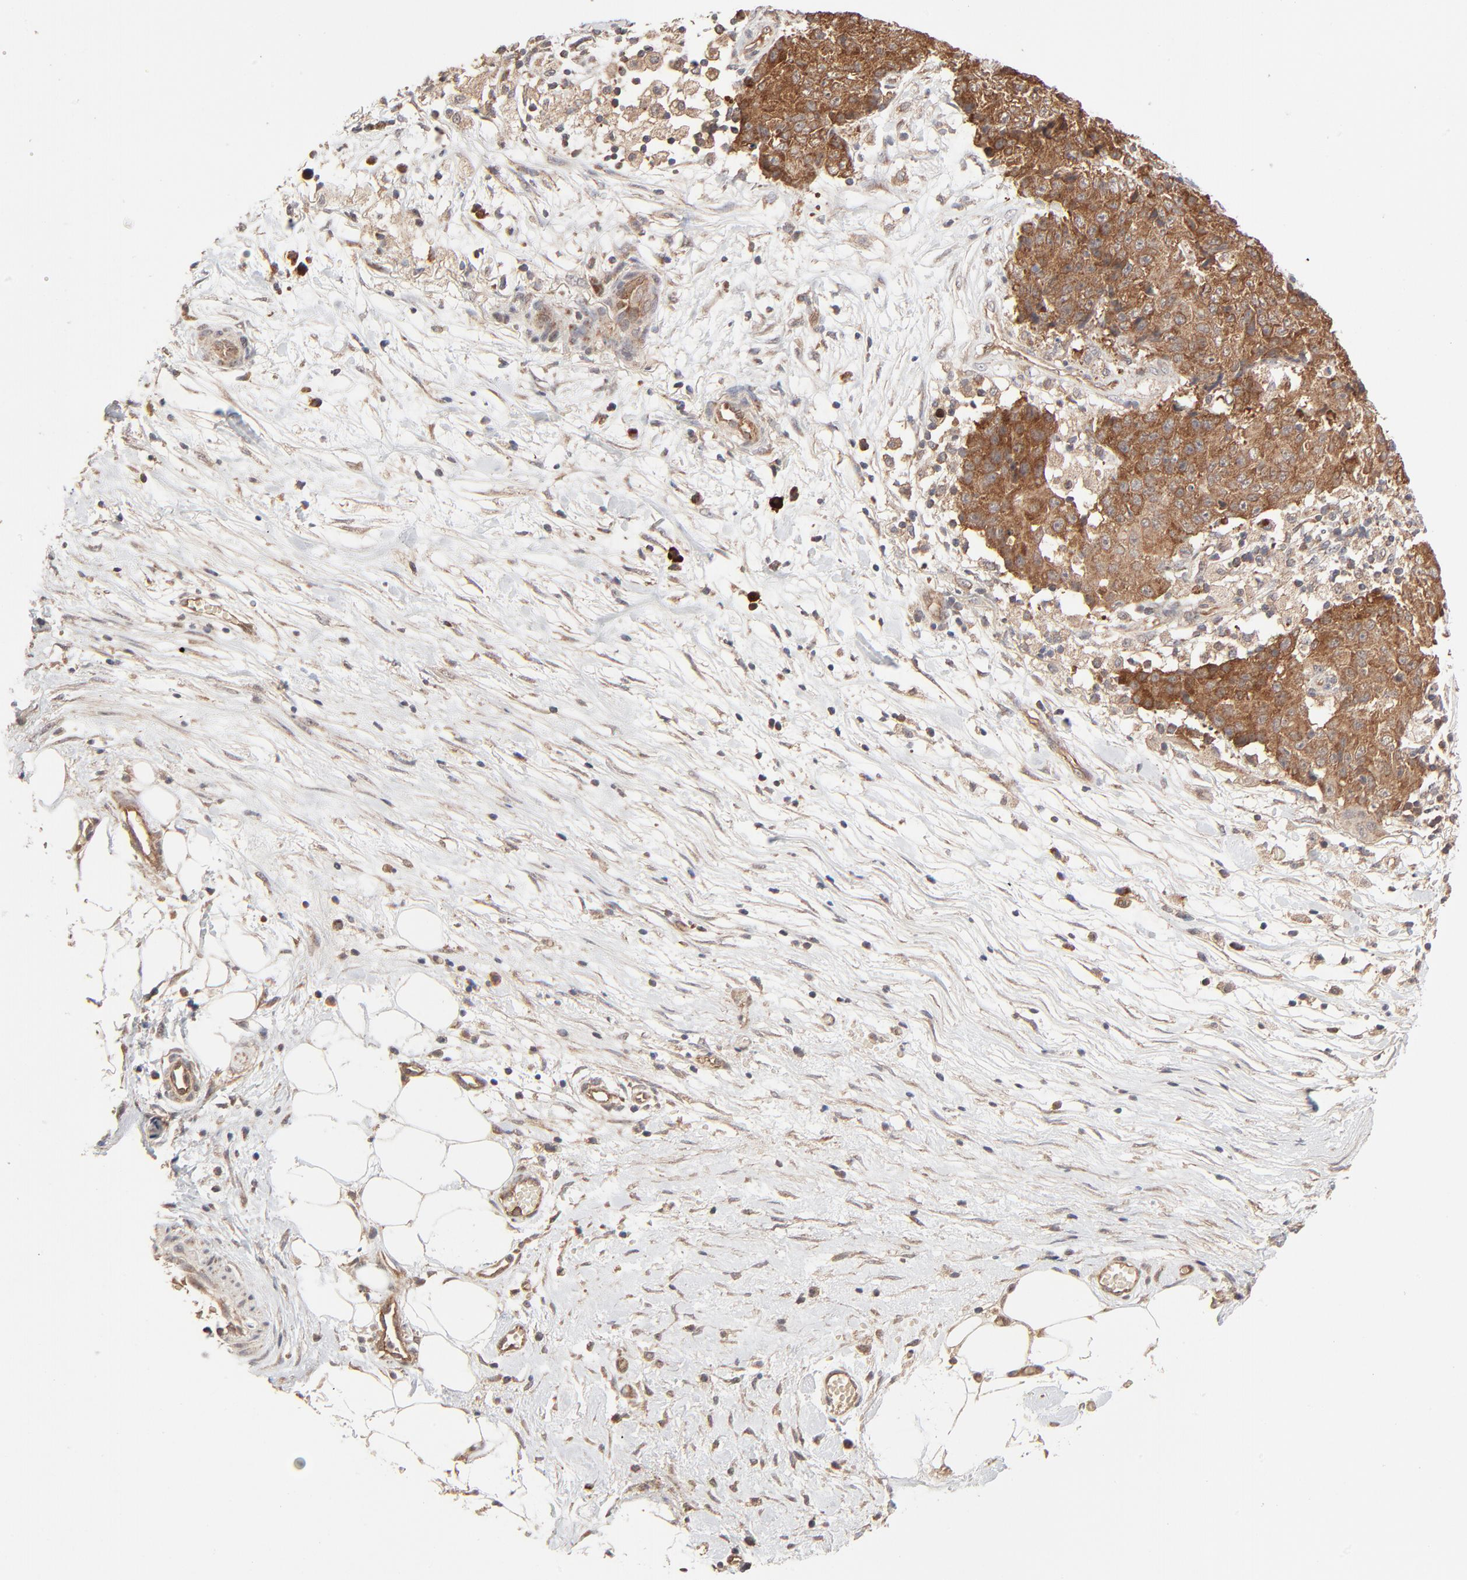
{"staining": {"intensity": "strong", "quantity": ">75%", "location": "cytoplasmic/membranous"}, "tissue": "ovarian cancer", "cell_type": "Tumor cells", "image_type": "cancer", "snomed": [{"axis": "morphology", "description": "Carcinoma, endometroid"}, {"axis": "topography", "description": "Ovary"}], "caption": "Protein expression analysis of human ovarian cancer (endometroid carcinoma) reveals strong cytoplasmic/membranous staining in approximately >75% of tumor cells.", "gene": "ABLIM3", "patient": {"sex": "female", "age": 42}}